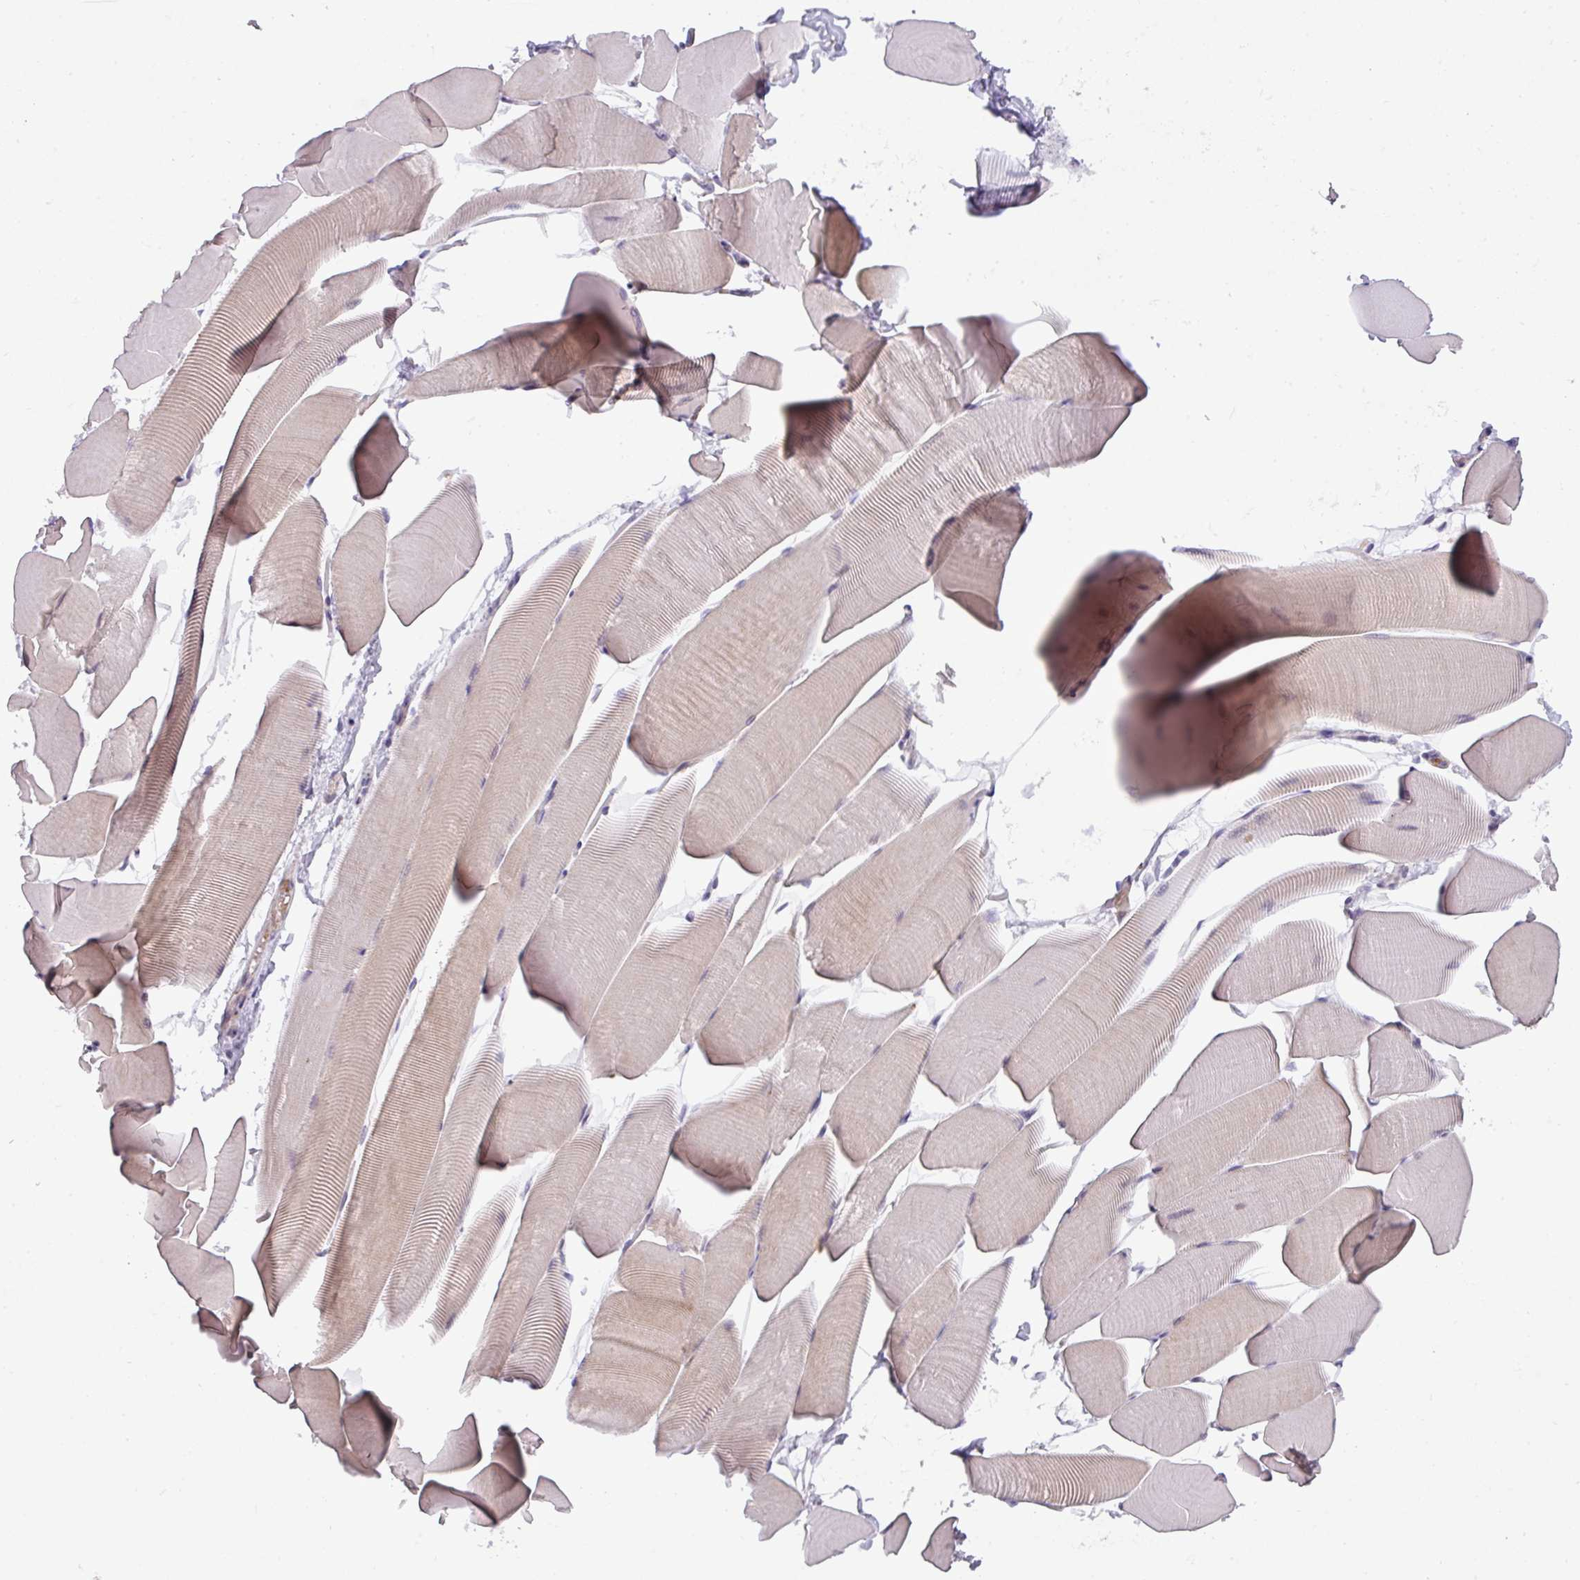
{"staining": {"intensity": "moderate", "quantity": "<25%", "location": "cytoplasmic/membranous"}, "tissue": "skeletal muscle", "cell_type": "Myocytes", "image_type": "normal", "snomed": [{"axis": "morphology", "description": "Normal tissue, NOS"}, {"axis": "topography", "description": "Skeletal muscle"}], "caption": "Moderate cytoplasmic/membranous protein positivity is identified in approximately <25% of myocytes in skeletal muscle.", "gene": "C2orf68", "patient": {"sex": "male", "age": 25}}